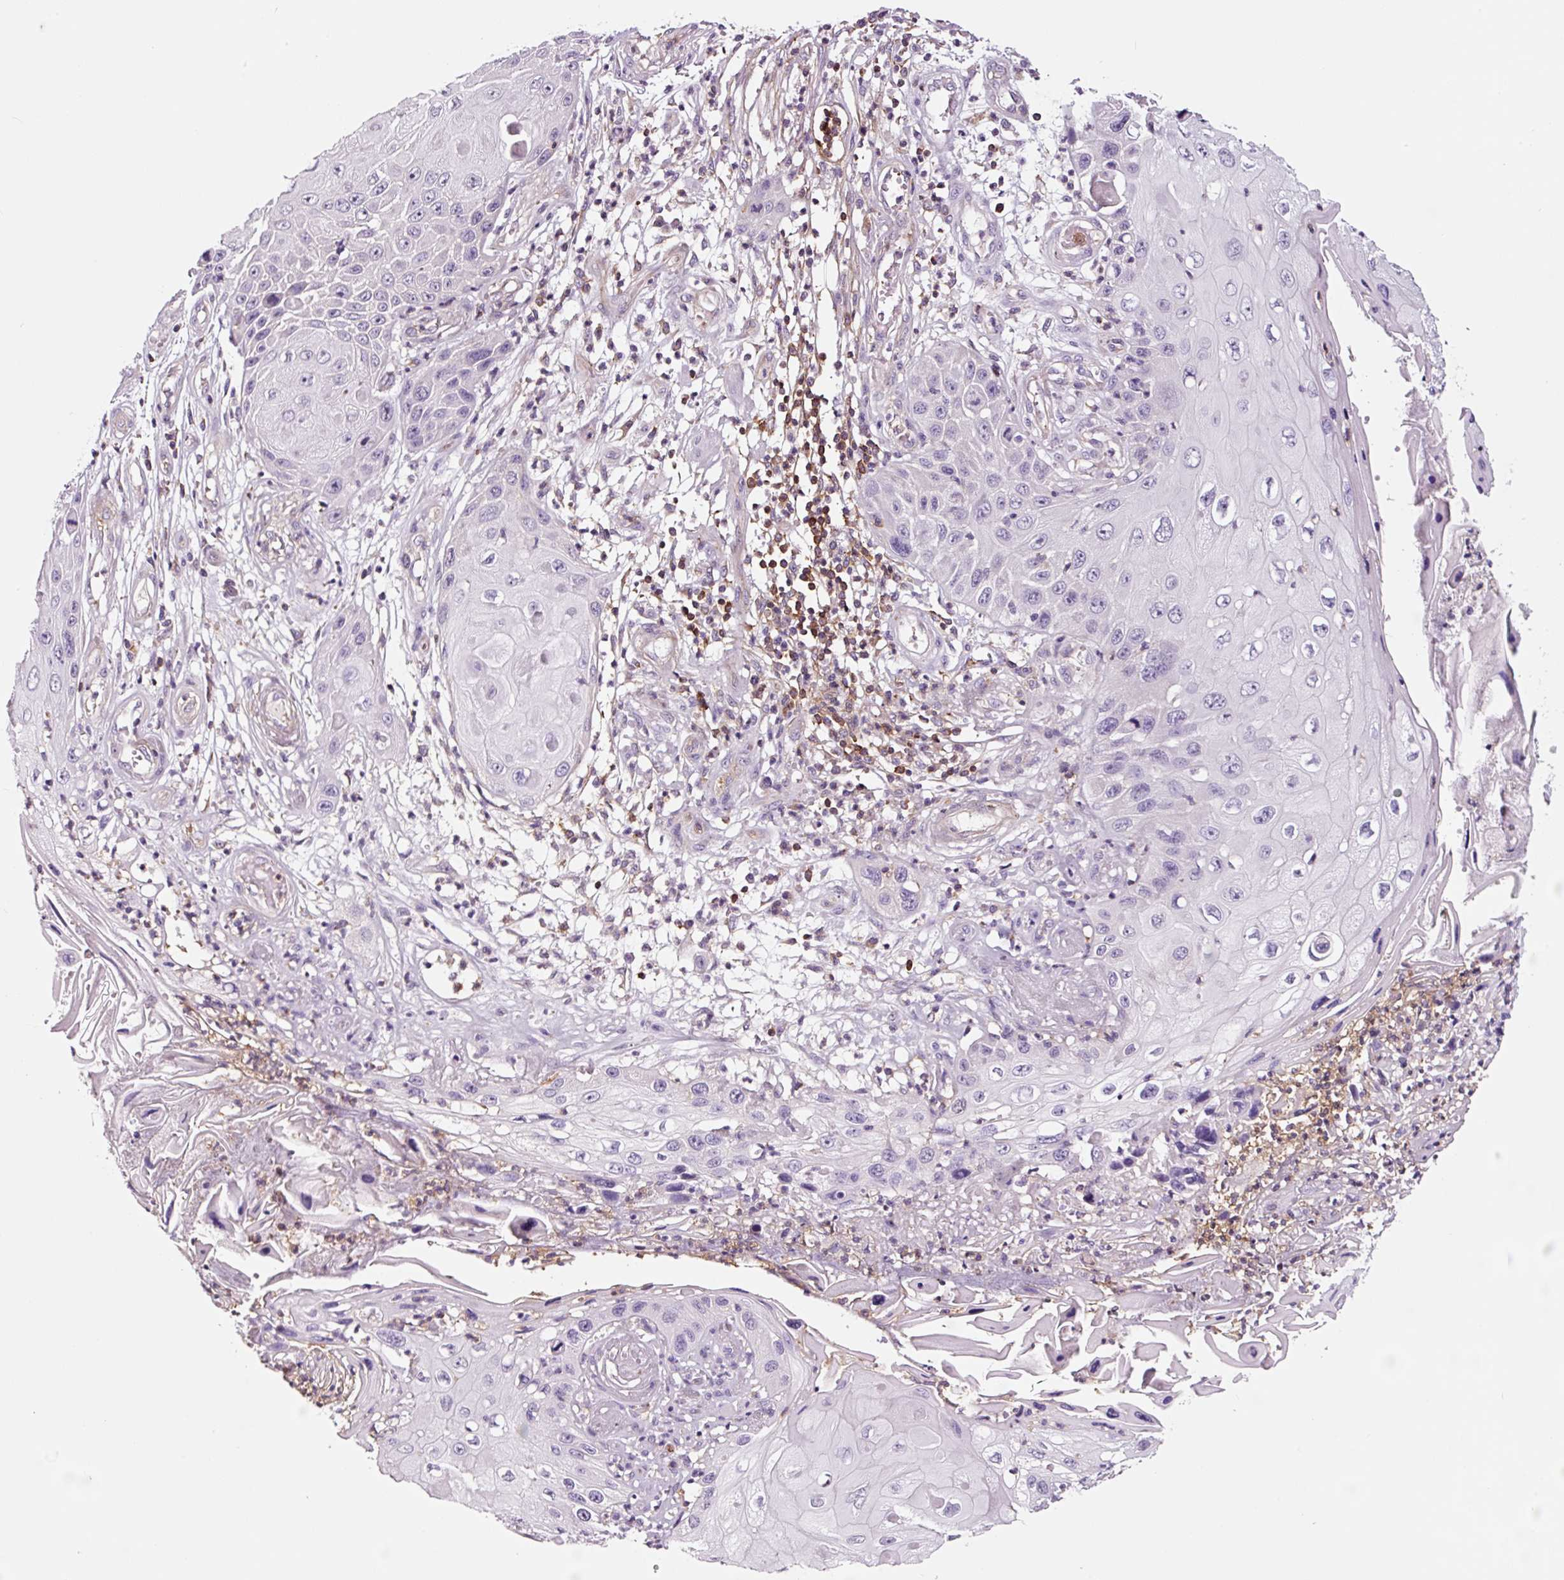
{"staining": {"intensity": "negative", "quantity": "none", "location": "none"}, "tissue": "skin cancer", "cell_type": "Tumor cells", "image_type": "cancer", "snomed": [{"axis": "morphology", "description": "Squamous cell carcinoma, NOS"}, {"axis": "topography", "description": "Skin"}, {"axis": "topography", "description": "Vulva"}], "caption": "A micrograph of skin squamous cell carcinoma stained for a protein reveals no brown staining in tumor cells. (DAB IHC with hematoxylin counter stain).", "gene": "ADD3", "patient": {"sex": "female", "age": 44}}